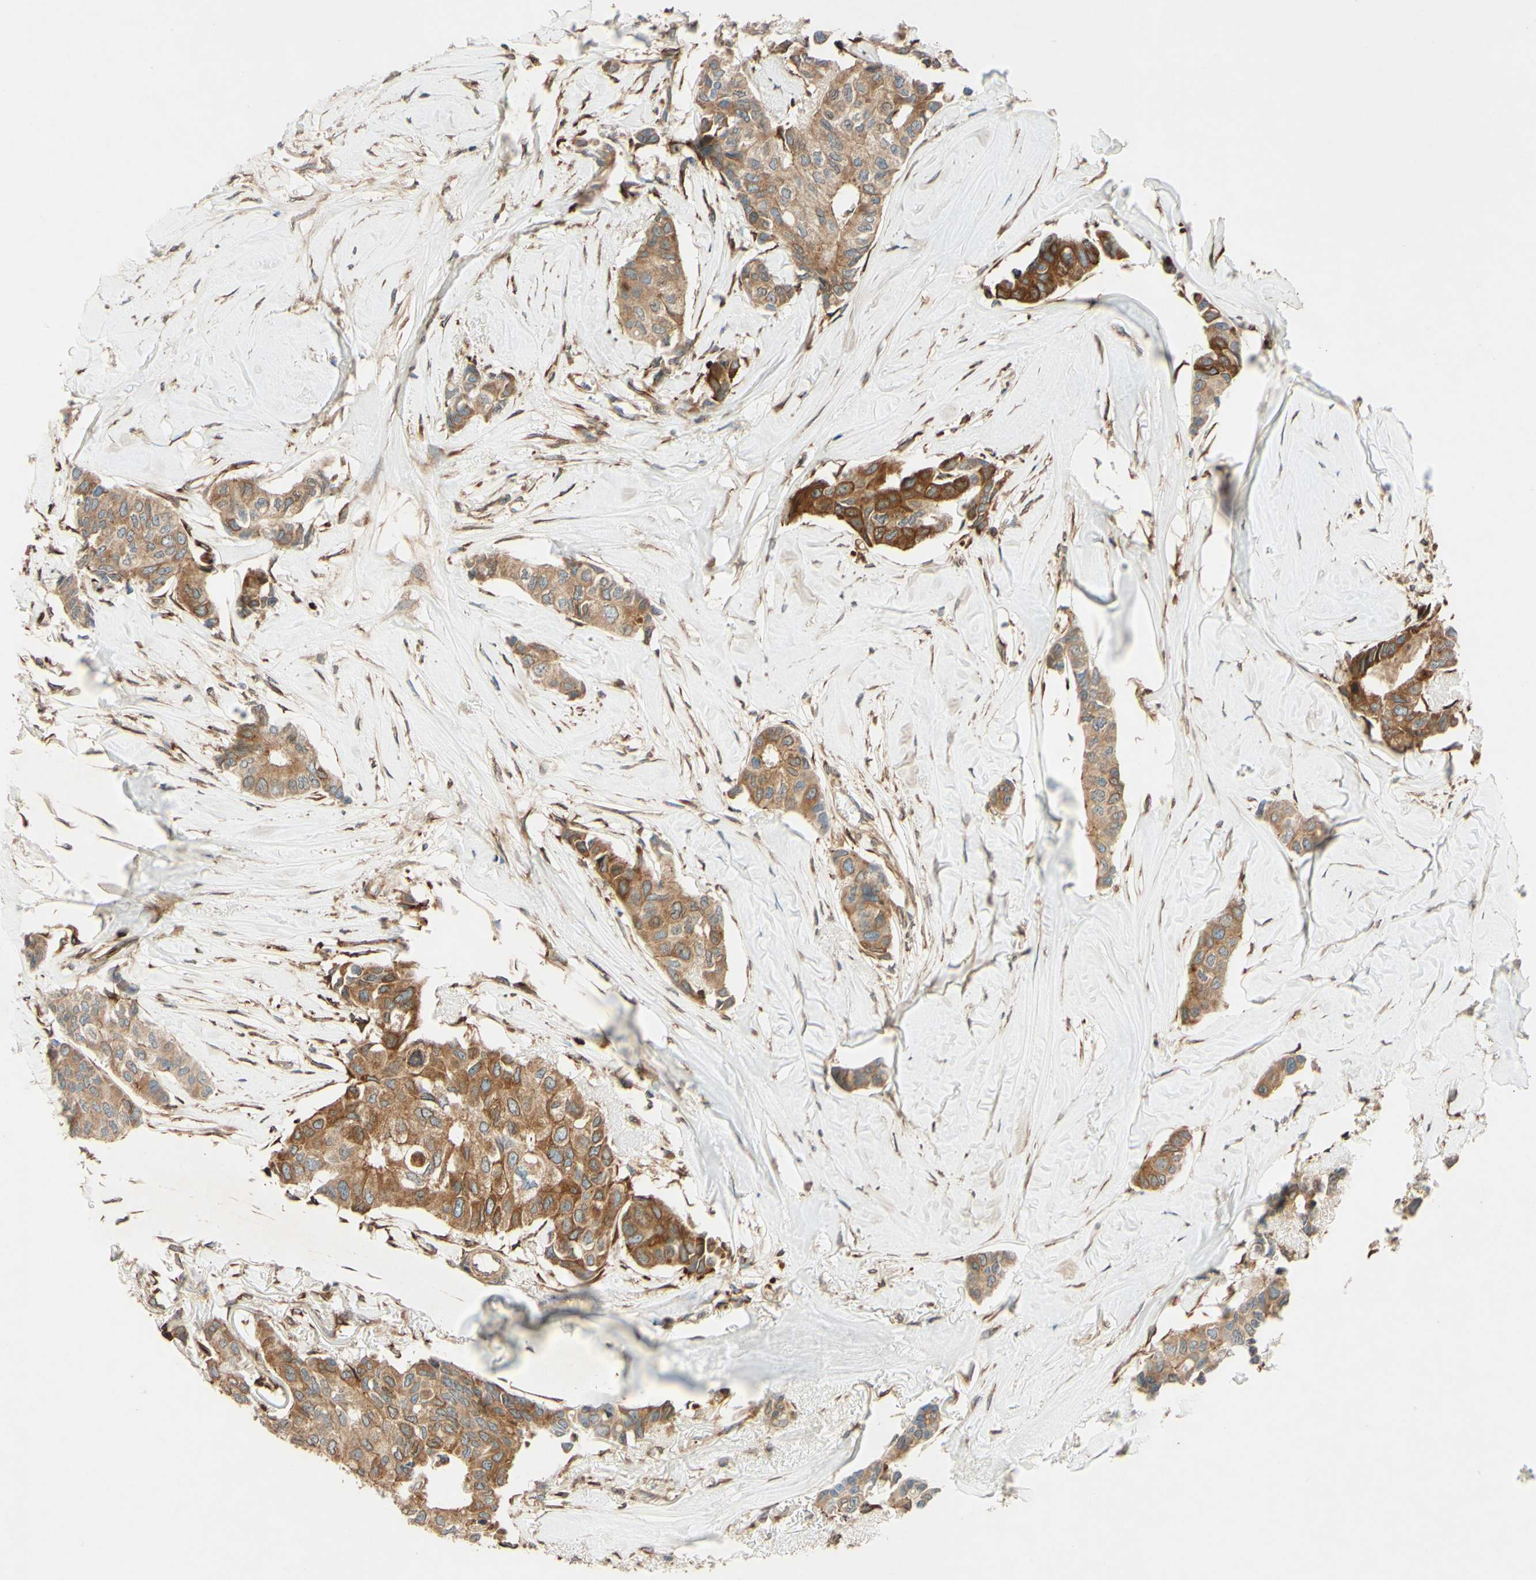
{"staining": {"intensity": "moderate", "quantity": ">75%", "location": "cytoplasmic/membranous,nuclear"}, "tissue": "breast cancer", "cell_type": "Tumor cells", "image_type": "cancer", "snomed": [{"axis": "morphology", "description": "Duct carcinoma"}, {"axis": "topography", "description": "Breast"}], "caption": "An immunohistochemistry (IHC) image of neoplastic tissue is shown. Protein staining in brown highlights moderate cytoplasmic/membranous and nuclear positivity in infiltrating ductal carcinoma (breast) within tumor cells.", "gene": "PTPRU", "patient": {"sex": "female", "age": 80}}